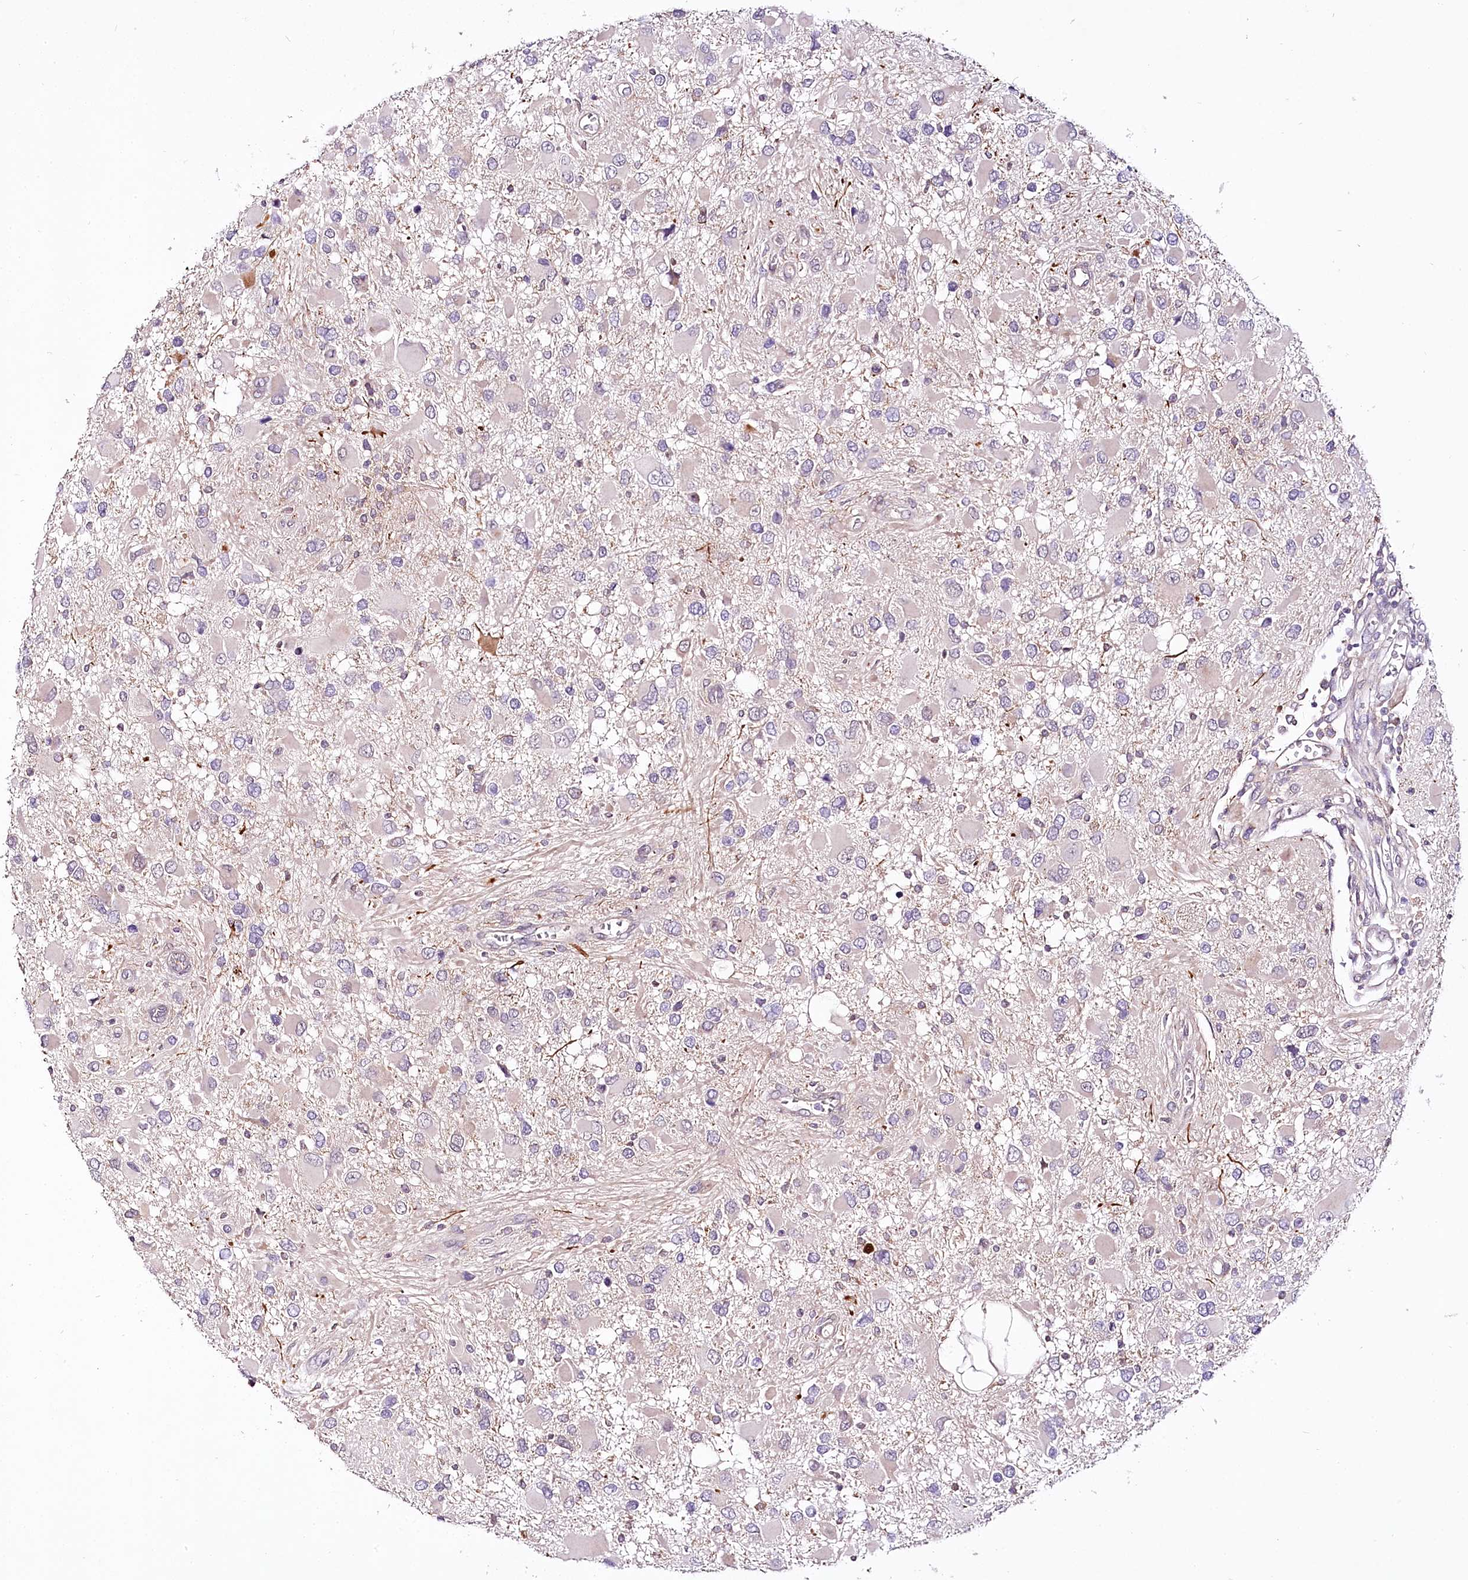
{"staining": {"intensity": "negative", "quantity": "none", "location": "none"}, "tissue": "glioma", "cell_type": "Tumor cells", "image_type": "cancer", "snomed": [{"axis": "morphology", "description": "Glioma, malignant, High grade"}, {"axis": "topography", "description": "Brain"}], "caption": "IHC of human malignant high-grade glioma demonstrates no expression in tumor cells.", "gene": "VWA5A", "patient": {"sex": "male", "age": 53}}